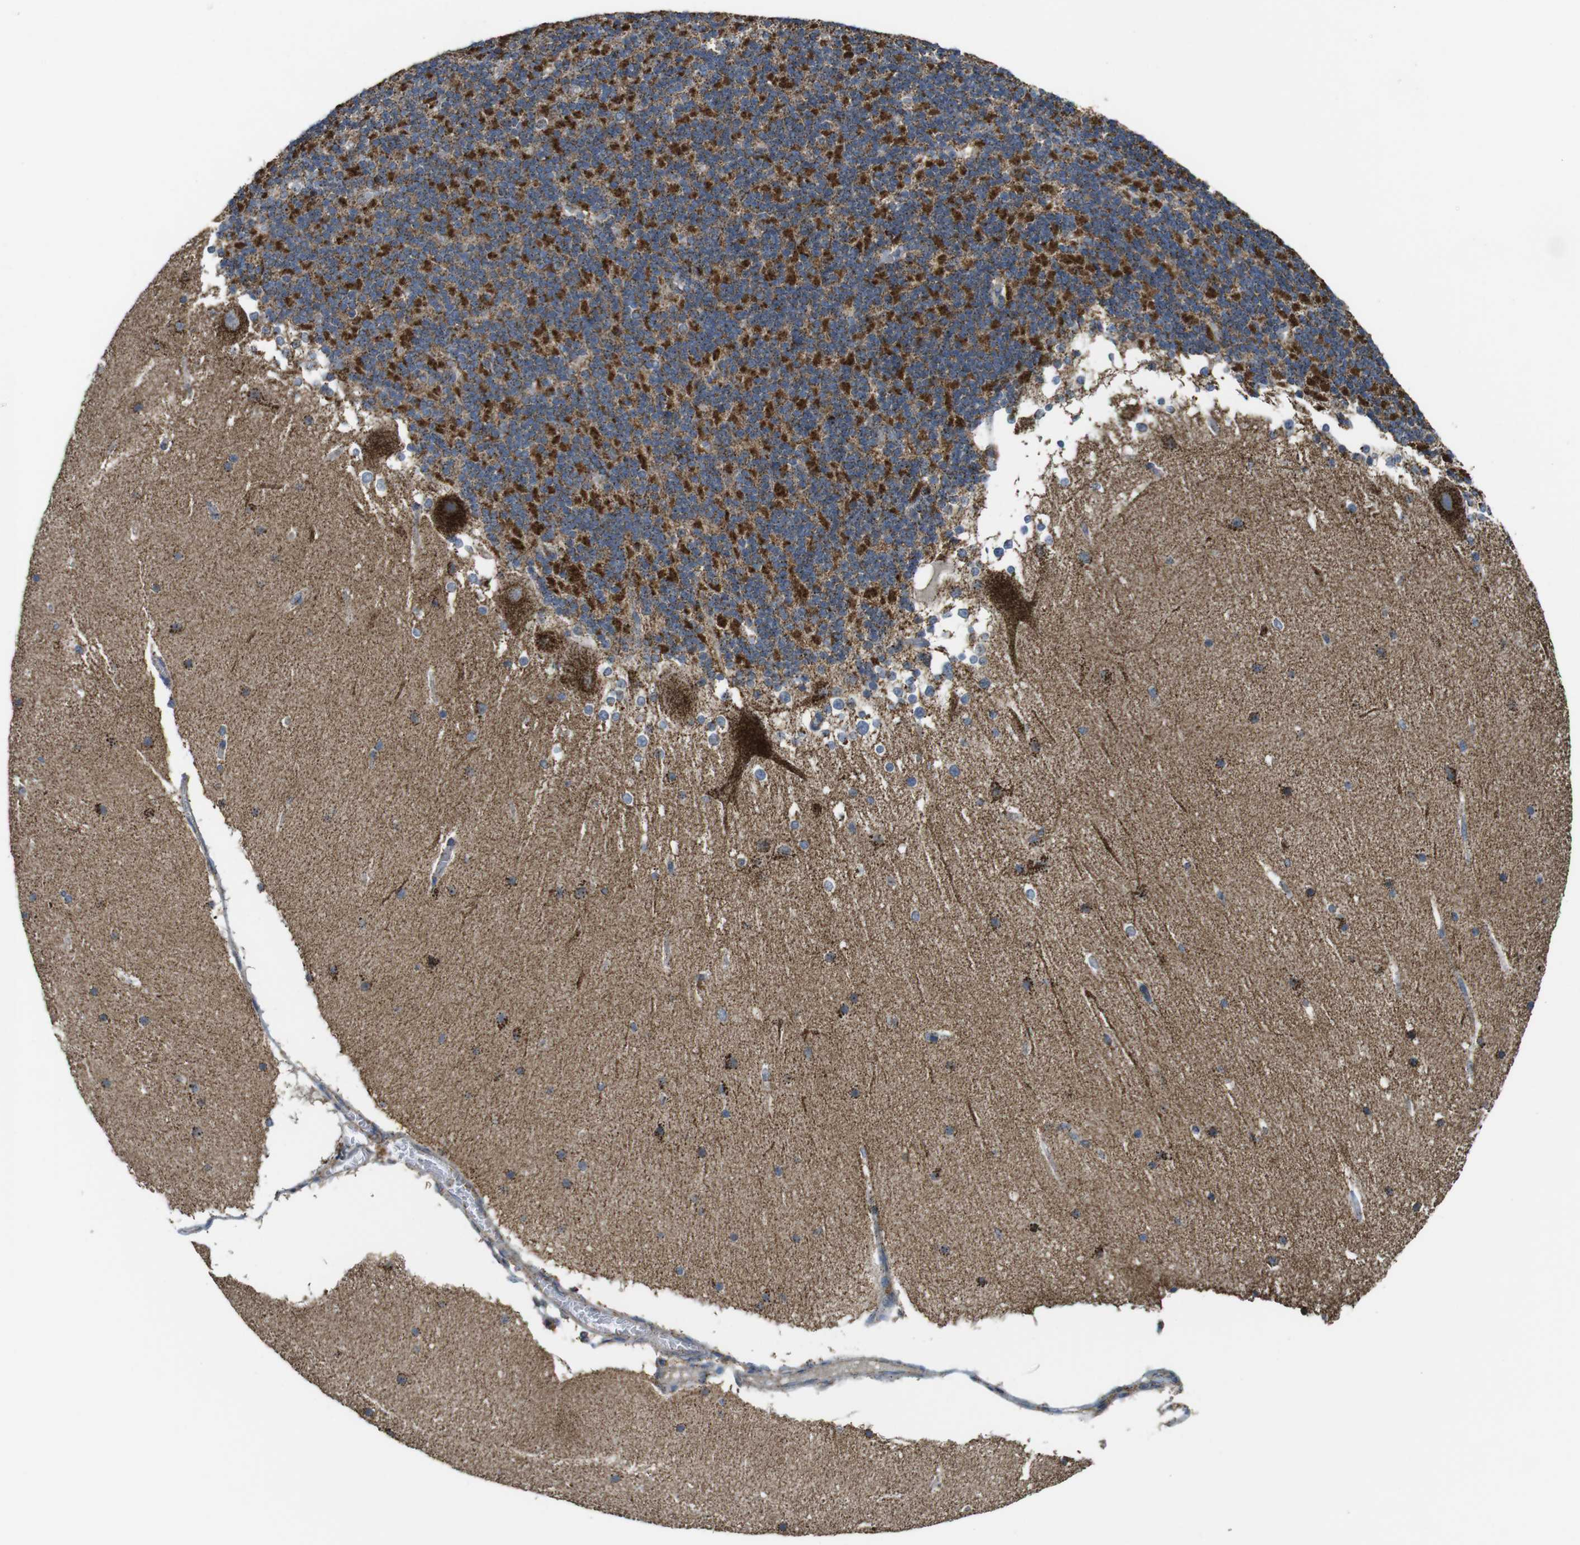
{"staining": {"intensity": "strong", "quantity": "25%-75%", "location": "cytoplasmic/membranous"}, "tissue": "cerebellum", "cell_type": "Cells in granular layer", "image_type": "normal", "snomed": [{"axis": "morphology", "description": "Normal tissue, NOS"}, {"axis": "topography", "description": "Cerebellum"}], "caption": "An image of cerebellum stained for a protein reveals strong cytoplasmic/membranous brown staining in cells in granular layer. Ihc stains the protein of interest in brown and the nuclei are stained blue.", "gene": "CALHM2", "patient": {"sex": "female", "age": 19}}